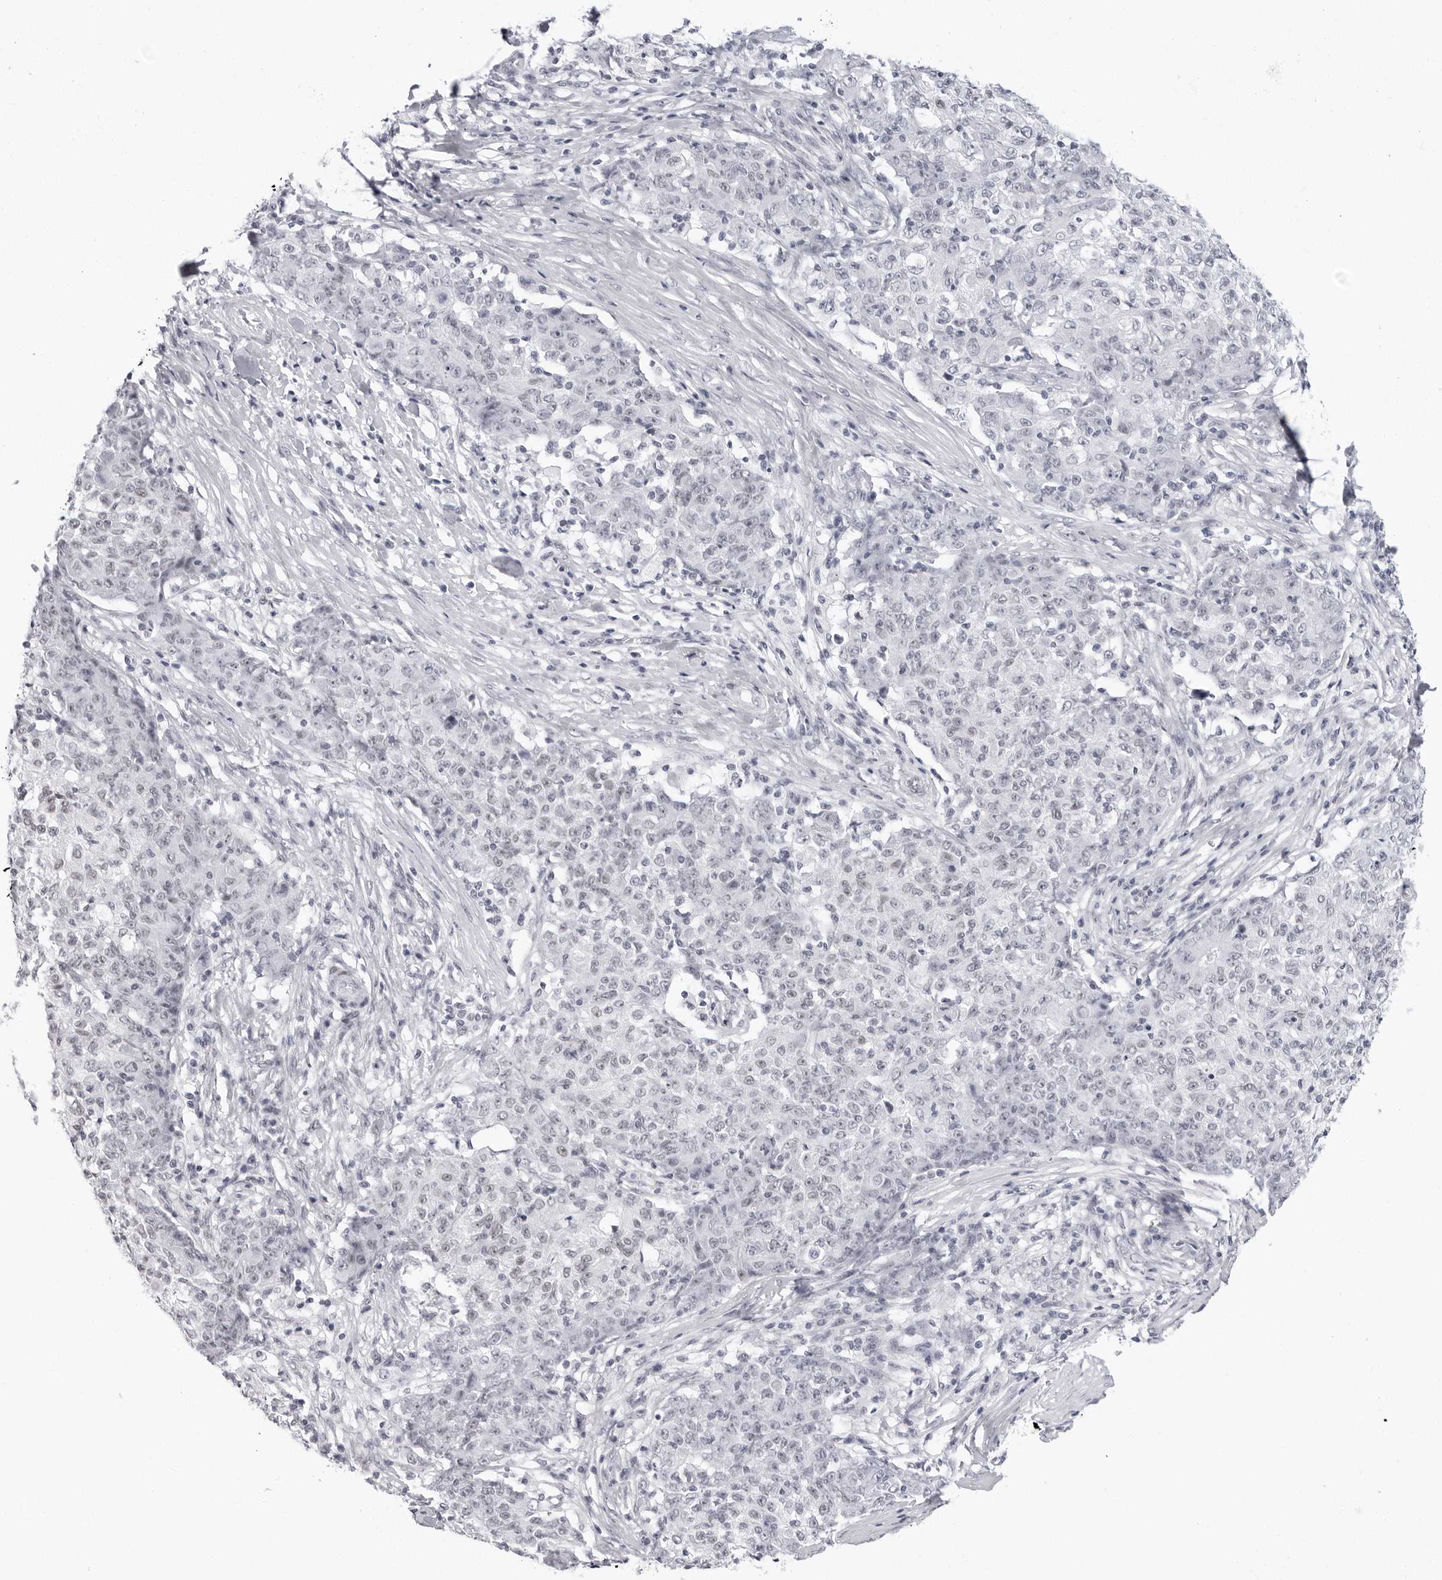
{"staining": {"intensity": "negative", "quantity": "none", "location": "none"}, "tissue": "ovarian cancer", "cell_type": "Tumor cells", "image_type": "cancer", "snomed": [{"axis": "morphology", "description": "Carcinoma, endometroid"}, {"axis": "topography", "description": "Ovary"}], "caption": "A high-resolution photomicrograph shows immunohistochemistry (IHC) staining of endometroid carcinoma (ovarian), which reveals no significant expression in tumor cells. (DAB (3,3'-diaminobenzidine) immunohistochemistry visualized using brightfield microscopy, high magnification).", "gene": "VEZF1", "patient": {"sex": "female", "age": 42}}